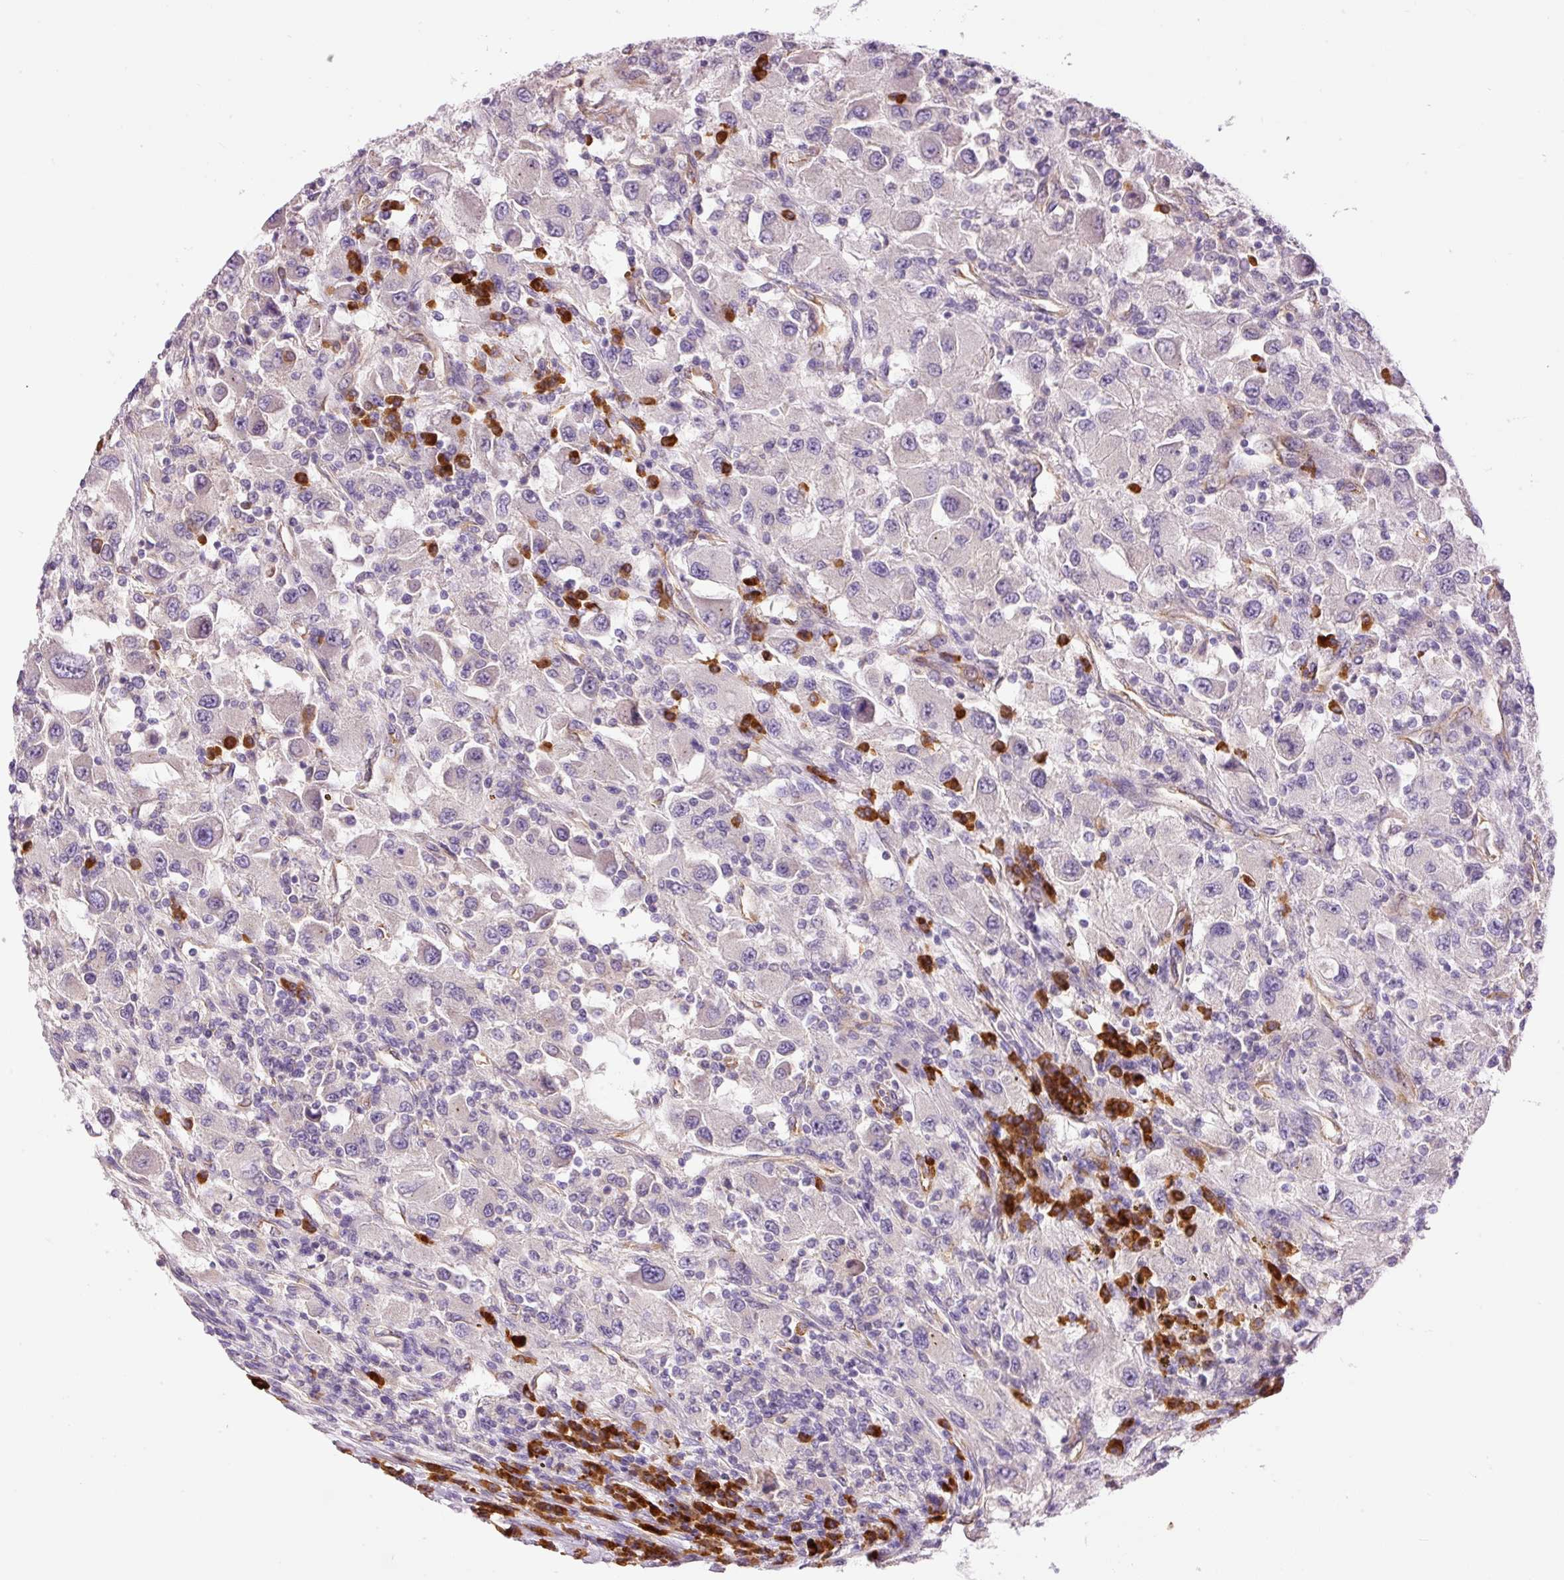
{"staining": {"intensity": "negative", "quantity": "none", "location": "none"}, "tissue": "renal cancer", "cell_type": "Tumor cells", "image_type": "cancer", "snomed": [{"axis": "morphology", "description": "Adenocarcinoma, NOS"}, {"axis": "topography", "description": "Kidney"}], "caption": "Tumor cells are negative for protein expression in human adenocarcinoma (renal).", "gene": "PNPLA5", "patient": {"sex": "female", "age": 67}}